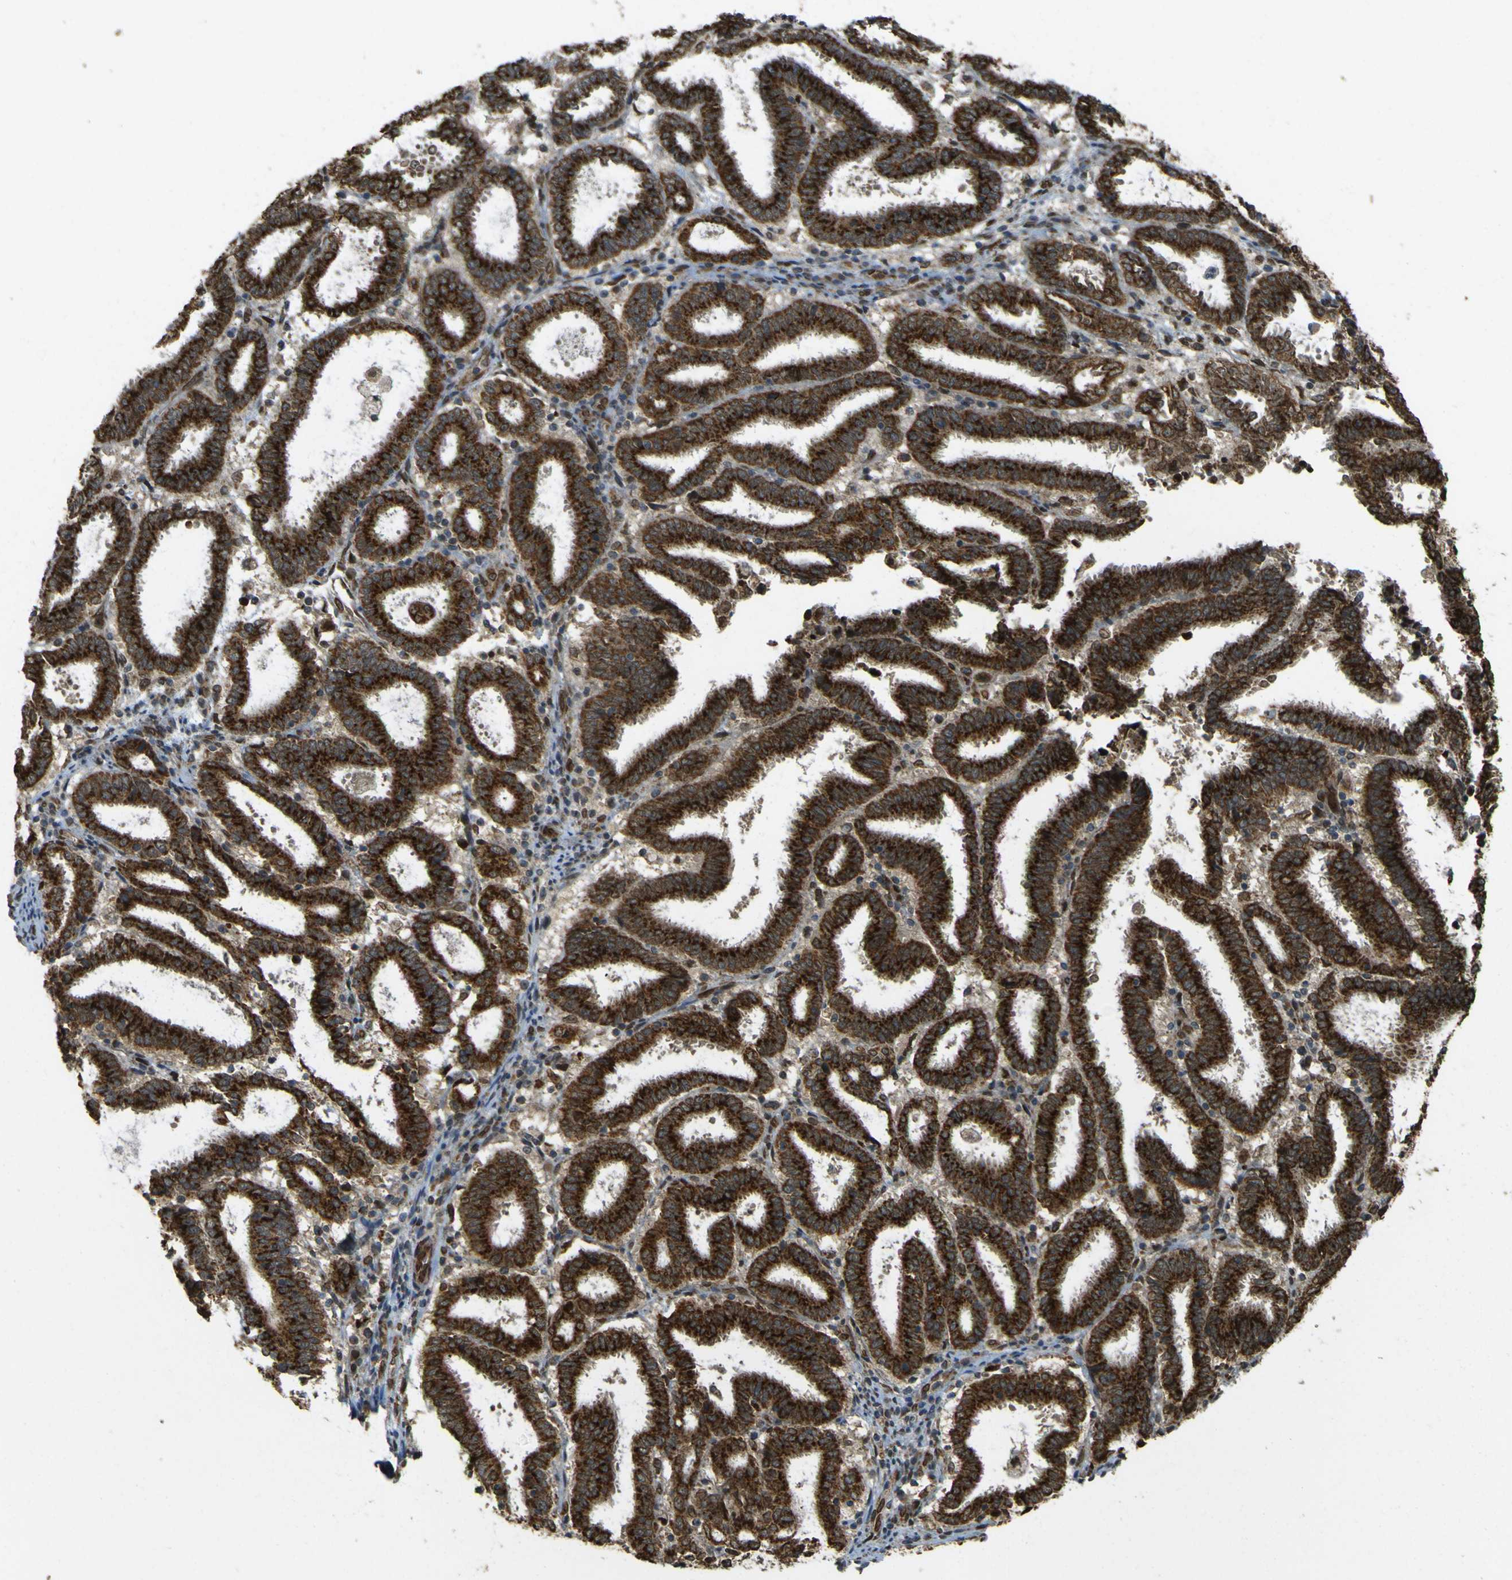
{"staining": {"intensity": "strong", "quantity": ">75%", "location": "cytoplasmic/membranous"}, "tissue": "endometrial cancer", "cell_type": "Tumor cells", "image_type": "cancer", "snomed": [{"axis": "morphology", "description": "Adenocarcinoma, NOS"}, {"axis": "topography", "description": "Uterus"}], "caption": "Immunohistochemistry (DAB (3,3'-diaminobenzidine)) staining of endometrial cancer displays strong cytoplasmic/membranous protein expression in about >75% of tumor cells.", "gene": "GALNT1", "patient": {"sex": "female", "age": 83}}